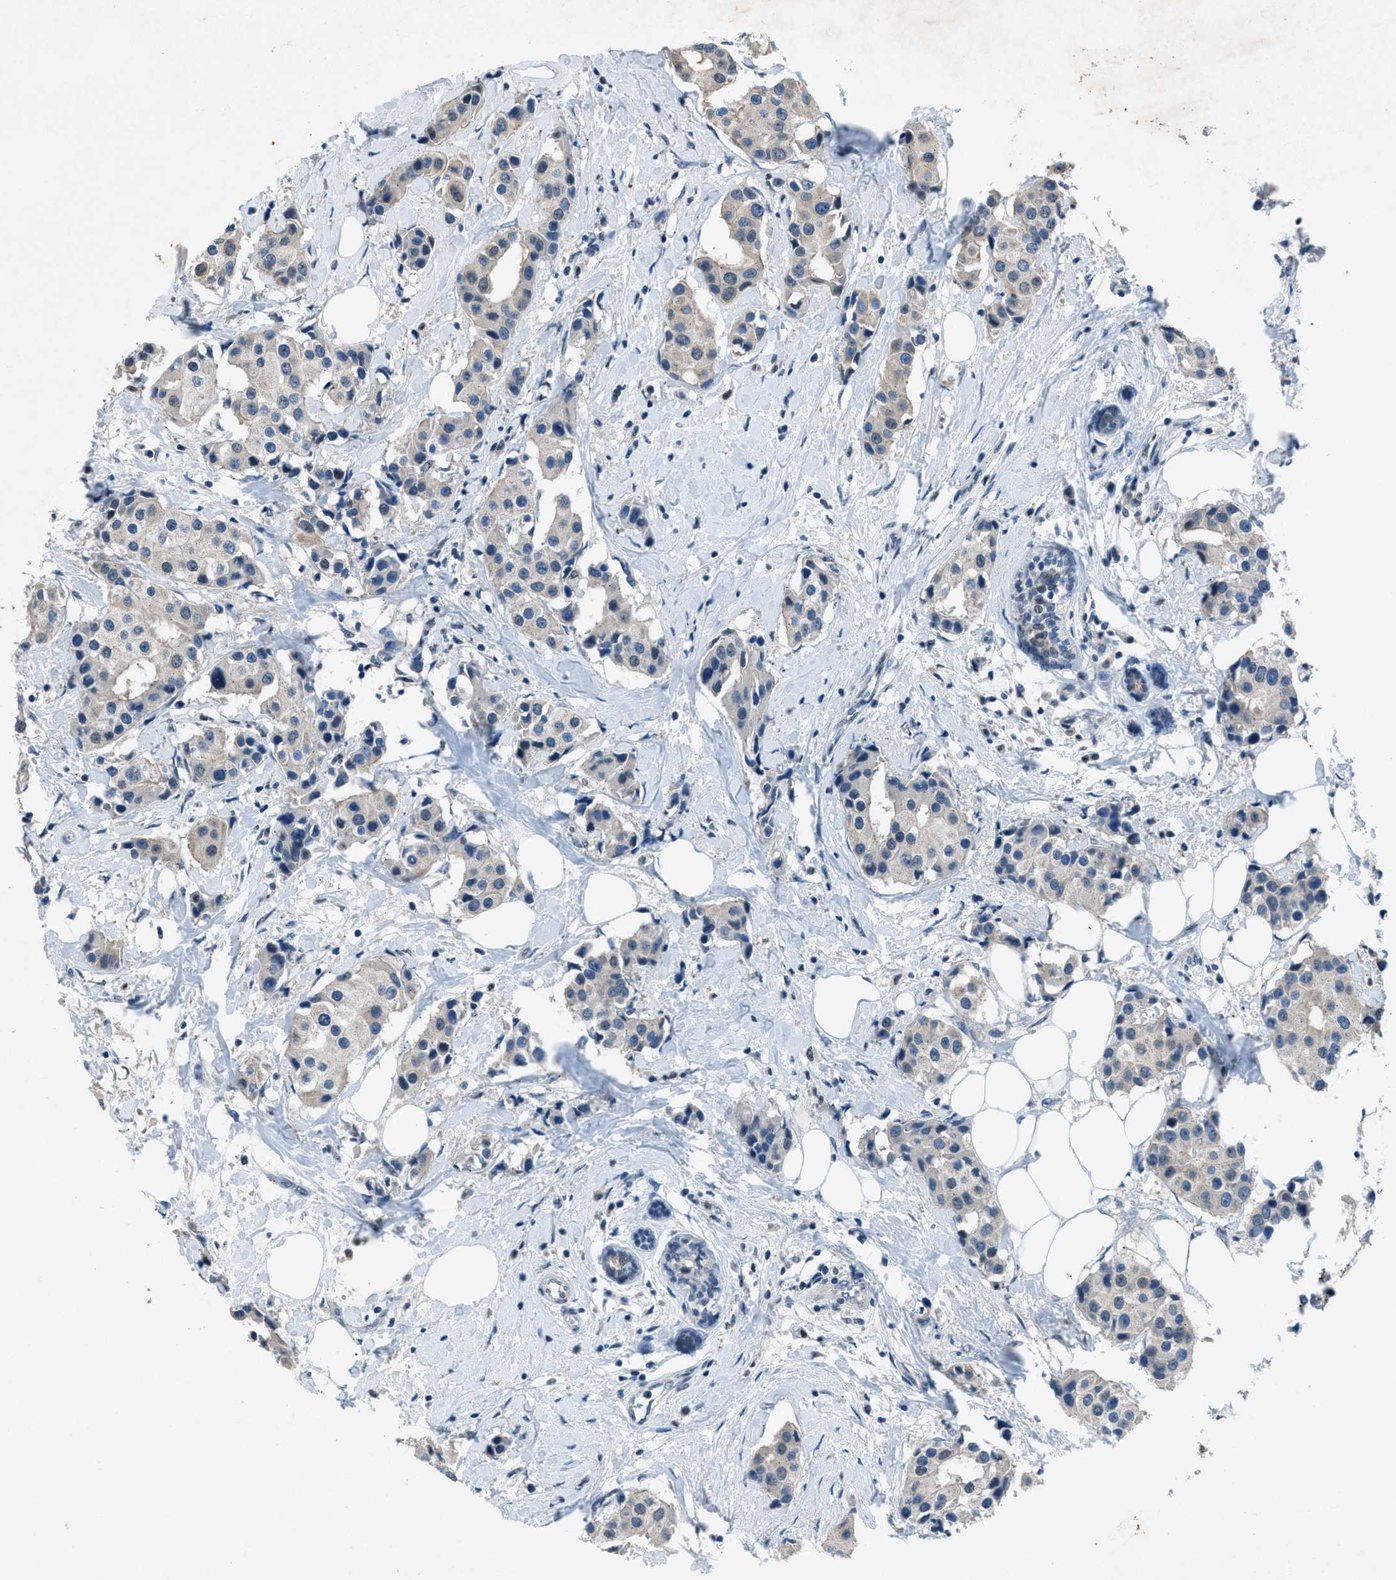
{"staining": {"intensity": "weak", "quantity": "<25%", "location": "cytoplasmic/membranous"}, "tissue": "breast cancer", "cell_type": "Tumor cells", "image_type": "cancer", "snomed": [{"axis": "morphology", "description": "Normal tissue, NOS"}, {"axis": "morphology", "description": "Duct carcinoma"}, {"axis": "topography", "description": "Breast"}], "caption": "IHC image of neoplastic tissue: breast infiltrating ductal carcinoma stained with DAB (3,3'-diaminobenzidine) reveals no significant protein positivity in tumor cells. (Brightfield microscopy of DAB immunohistochemistry (IHC) at high magnification).", "gene": "DUSP19", "patient": {"sex": "female", "age": 39}}